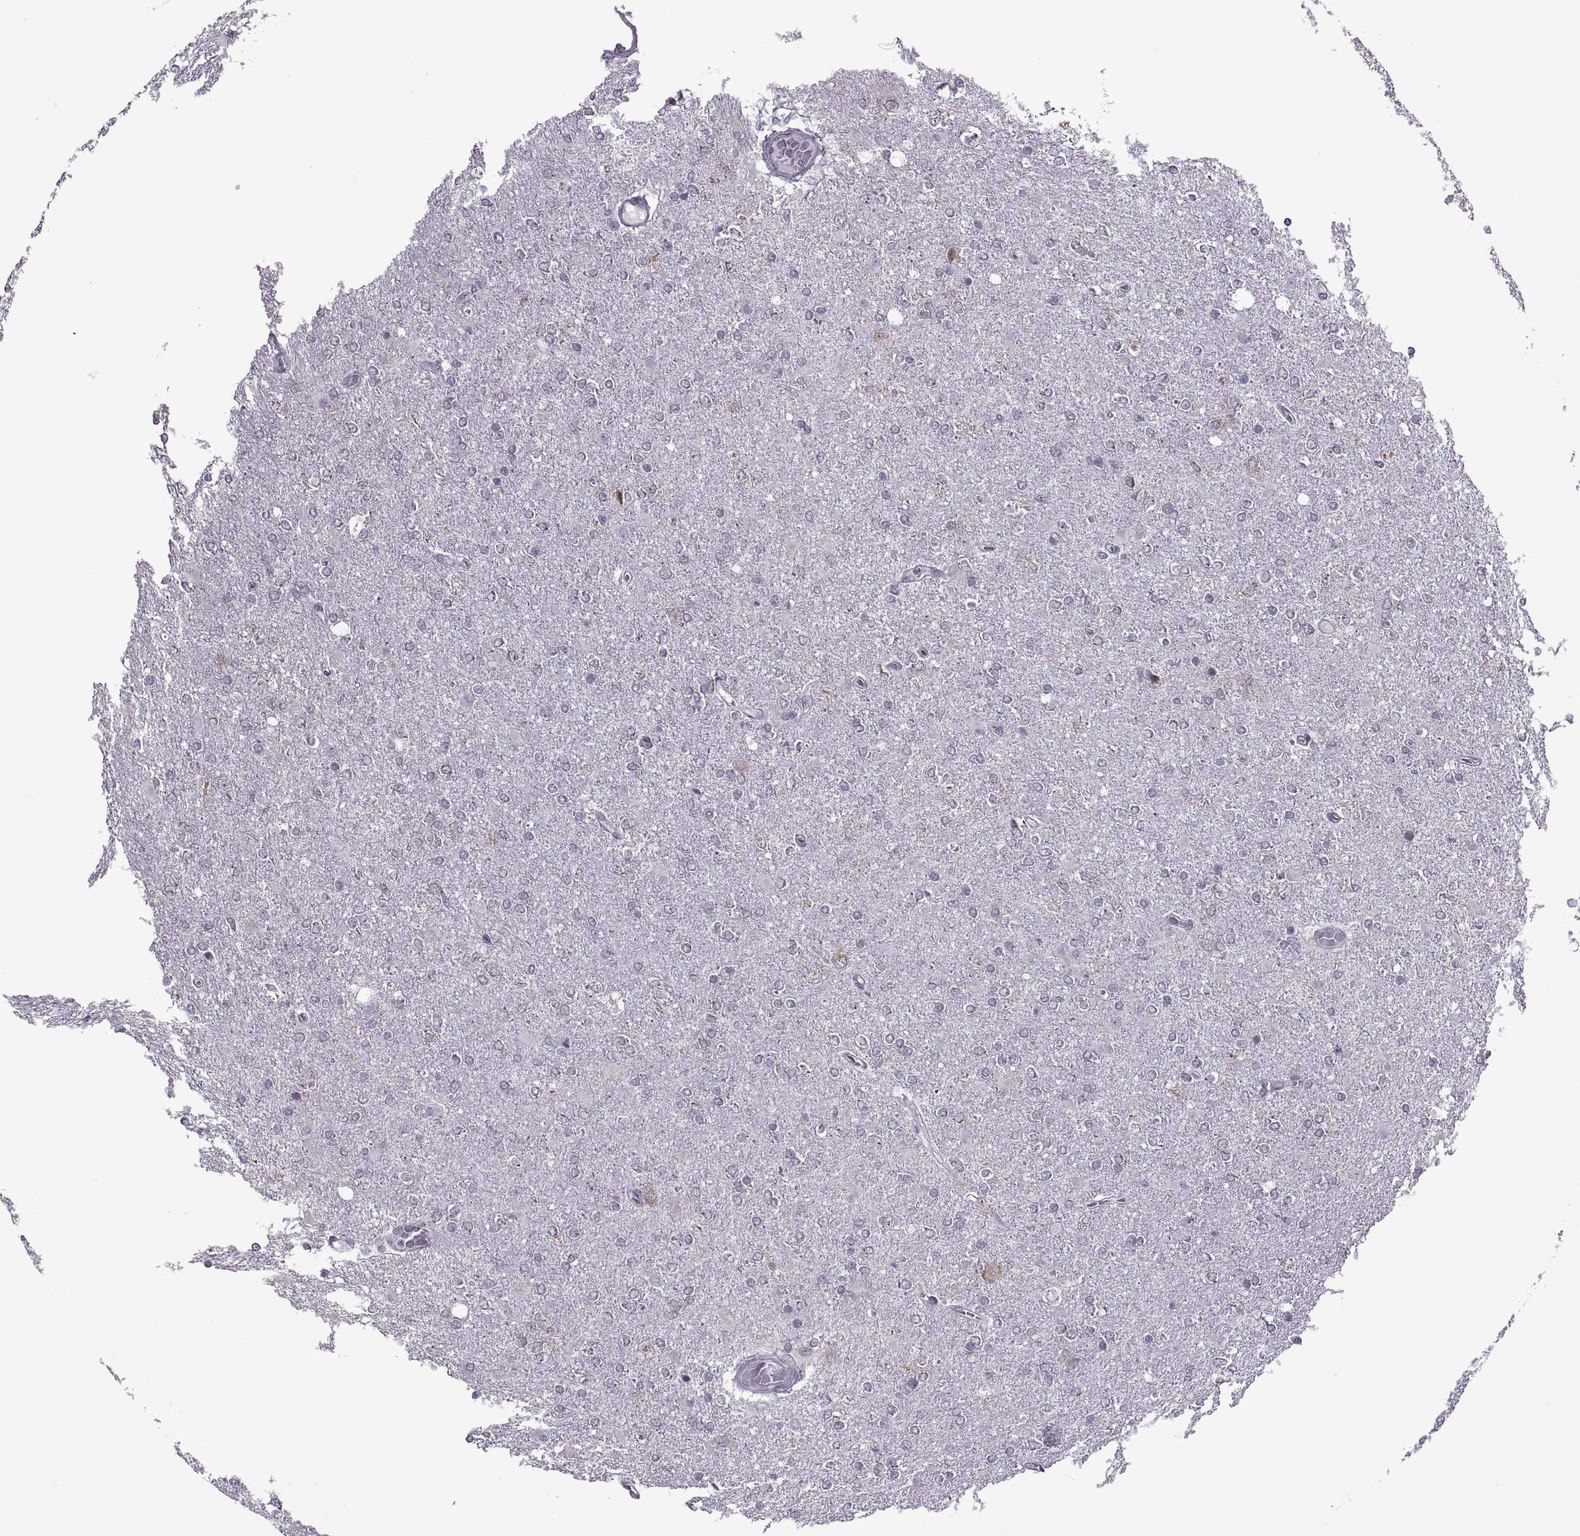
{"staining": {"intensity": "negative", "quantity": "none", "location": "none"}, "tissue": "glioma", "cell_type": "Tumor cells", "image_type": "cancer", "snomed": [{"axis": "morphology", "description": "Glioma, malignant, High grade"}, {"axis": "topography", "description": "Cerebral cortex"}], "caption": "This is a photomicrograph of immunohistochemistry staining of glioma, which shows no positivity in tumor cells.", "gene": "PABPC1", "patient": {"sex": "male", "age": 70}}